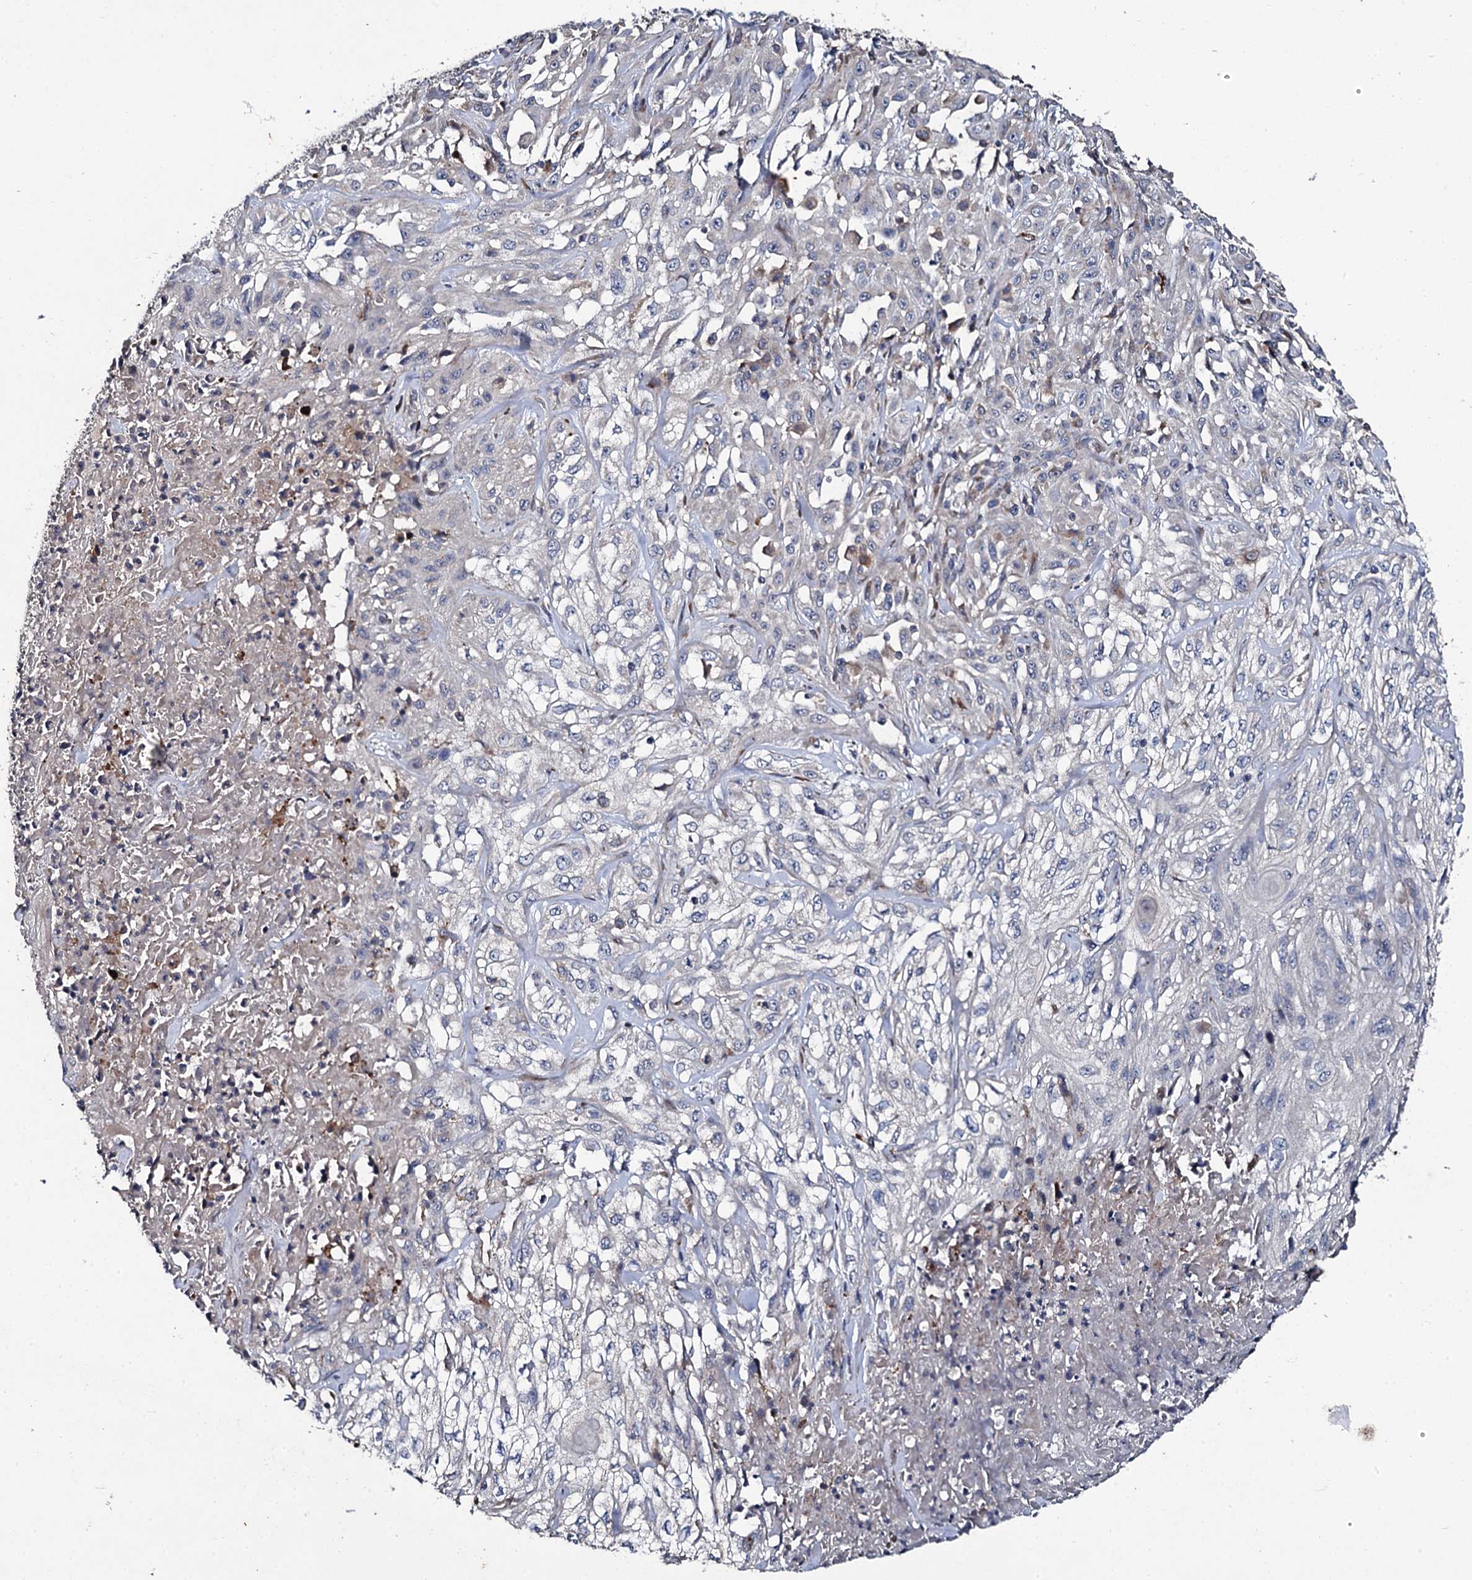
{"staining": {"intensity": "negative", "quantity": "none", "location": "none"}, "tissue": "skin cancer", "cell_type": "Tumor cells", "image_type": "cancer", "snomed": [{"axis": "morphology", "description": "Squamous cell carcinoma, NOS"}, {"axis": "morphology", "description": "Squamous cell carcinoma, metastatic, NOS"}, {"axis": "topography", "description": "Skin"}, {"axis": "topography", "description": "Lymph node"}], "caption": "IHC of skin cancer exhibits no positivity in tumor cells. (Immunohistochemistry (ihc), brightfield microscopy, high magnification).", "gene": "LRRC28", "patient": {"sex": "male", "age": 75}}